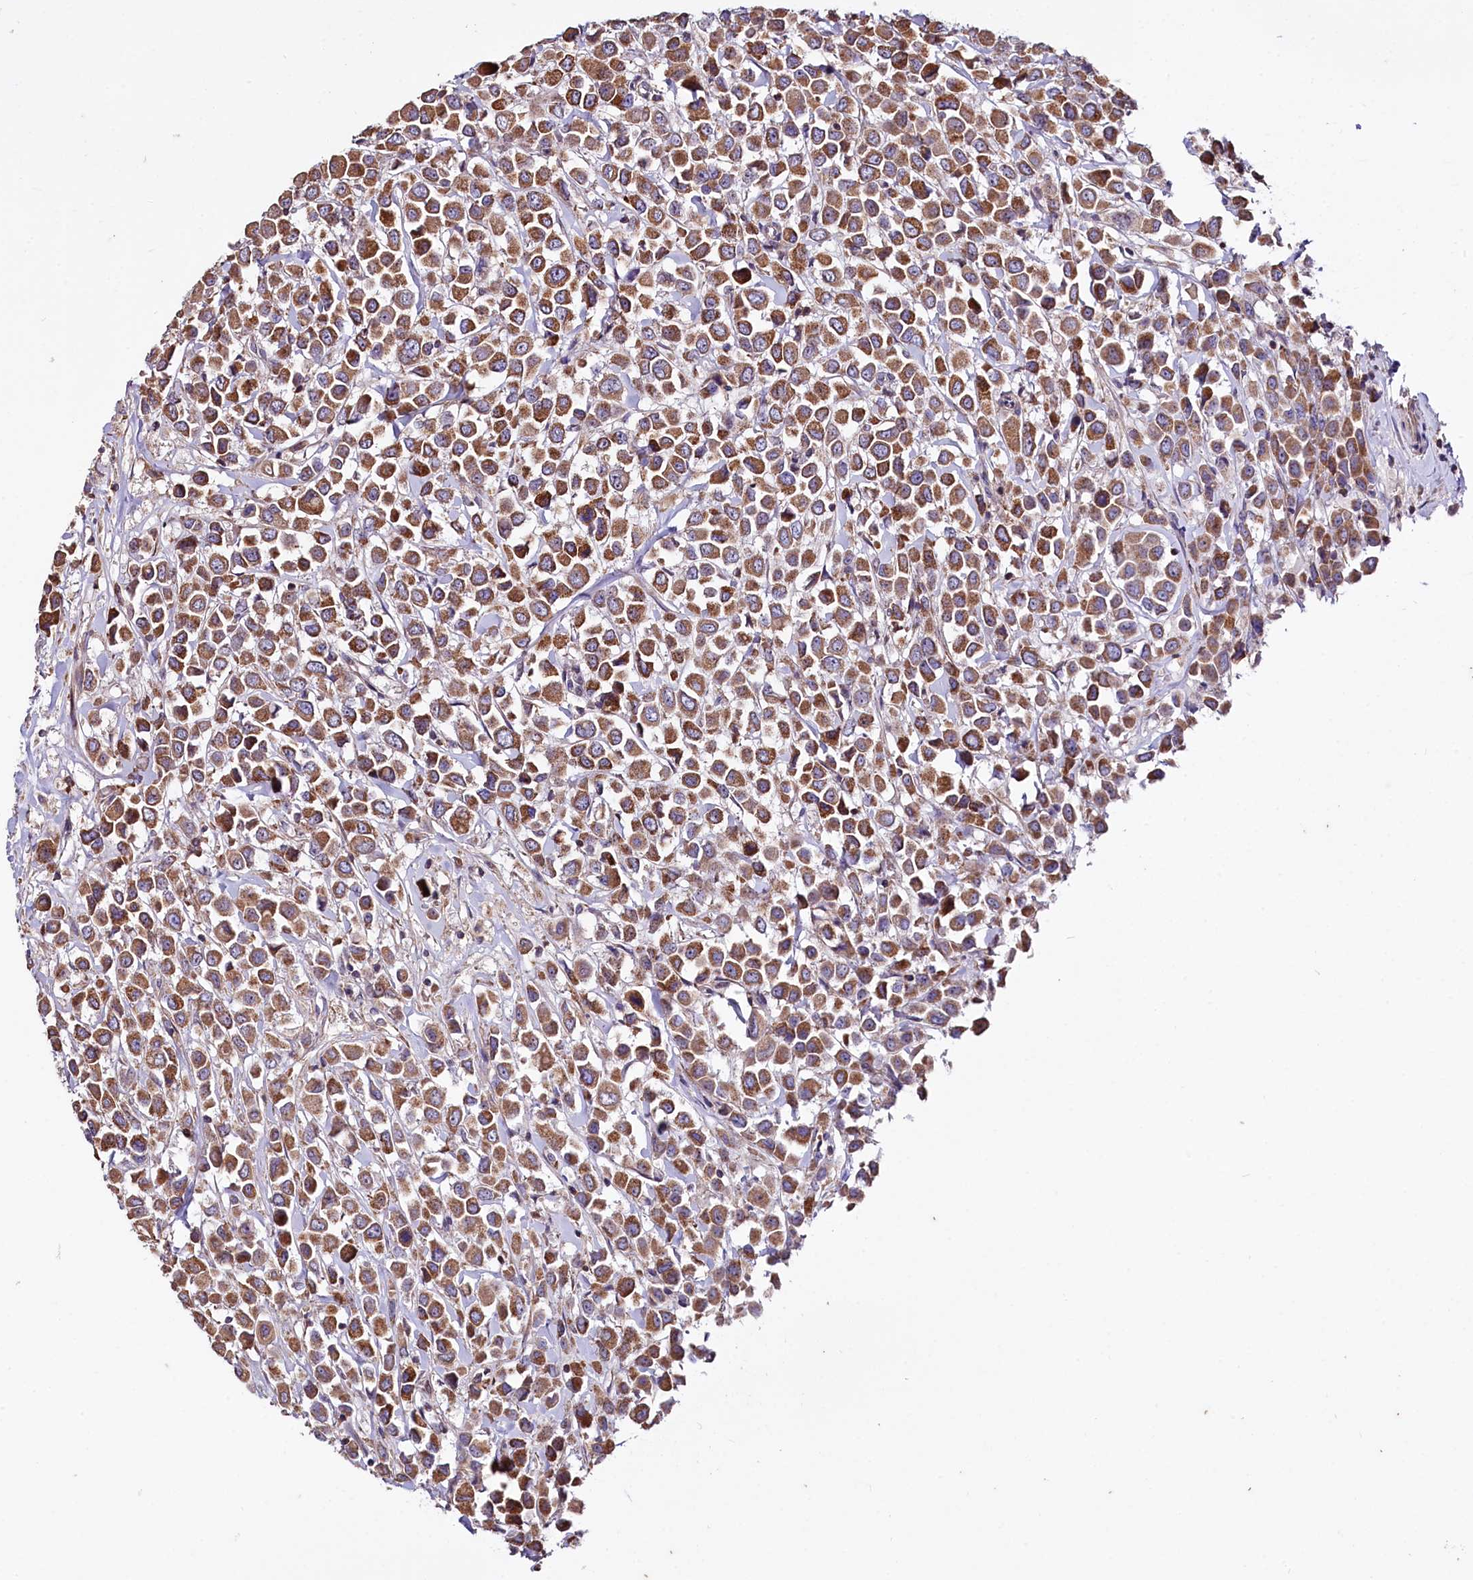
{"staining": {"intensity": "moderate", "quantity": ">75%", "location": "cytoplasmic/membranous"}, "tissue": "breast cancer", "cell_type": "Tumor cells", "image_type": "cancer", "snomed": [{"axis": "morphology", "description": "Duct carcinoma"}, {"axis": "topography", "description": "Breast"}], "caption": "A brown stain shows moderate cytoplasmic/membranous staining of a protein in breast cancer (infiltrating ductal carcinoma) tumor cells. (DAB = brown stain, brightfield microscopy at high magnification).", "gene": "RPUSD3", "patient": {"sex": "female", "age": 61}}